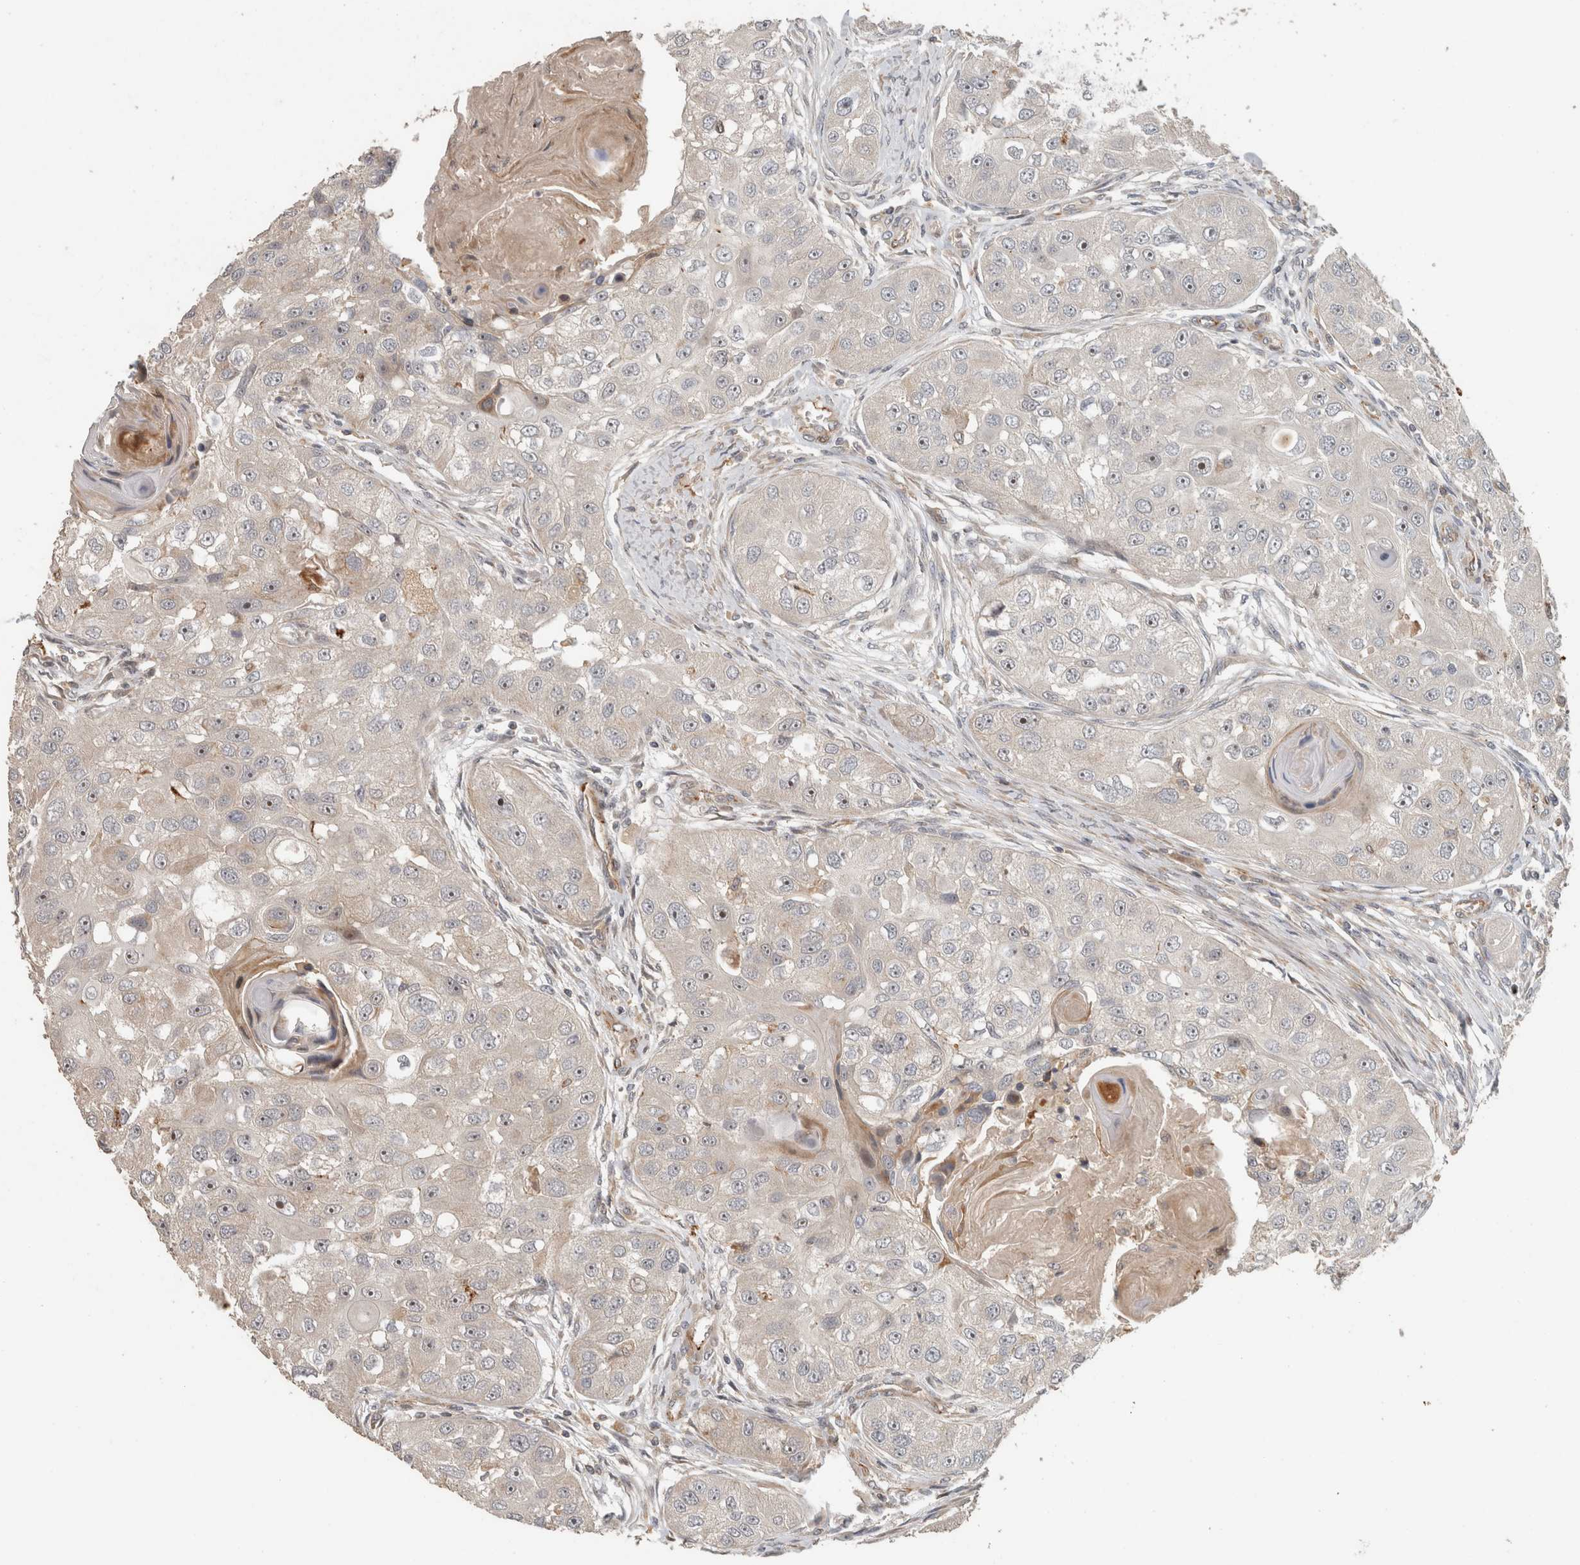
{"staining": {"intensity": "negative", "quantity": "none", "location": "none"}, "tissue": "head and neck cancer", "cell_type": "Tumor cells", "image_type": "cancer", "snomed": [{"axis": "morphology", "description": "Normal tissue, NOS"}, {"axis": "morphology", "description": "Squamous cell carcinoma, NOS"}, {"axis": "topography", "description": "Skeletal muscle"}, {"axis": "topography", "description": "Head-Neck"}], "caption": "A high-resolution micrograph shows IHC staining of head and neck cancer (squamous cell carcinoma), which displays no significant expression in tumor cells.", "gene": "SIPA1L2", "patient": {"sex": "male", "age": 51}}